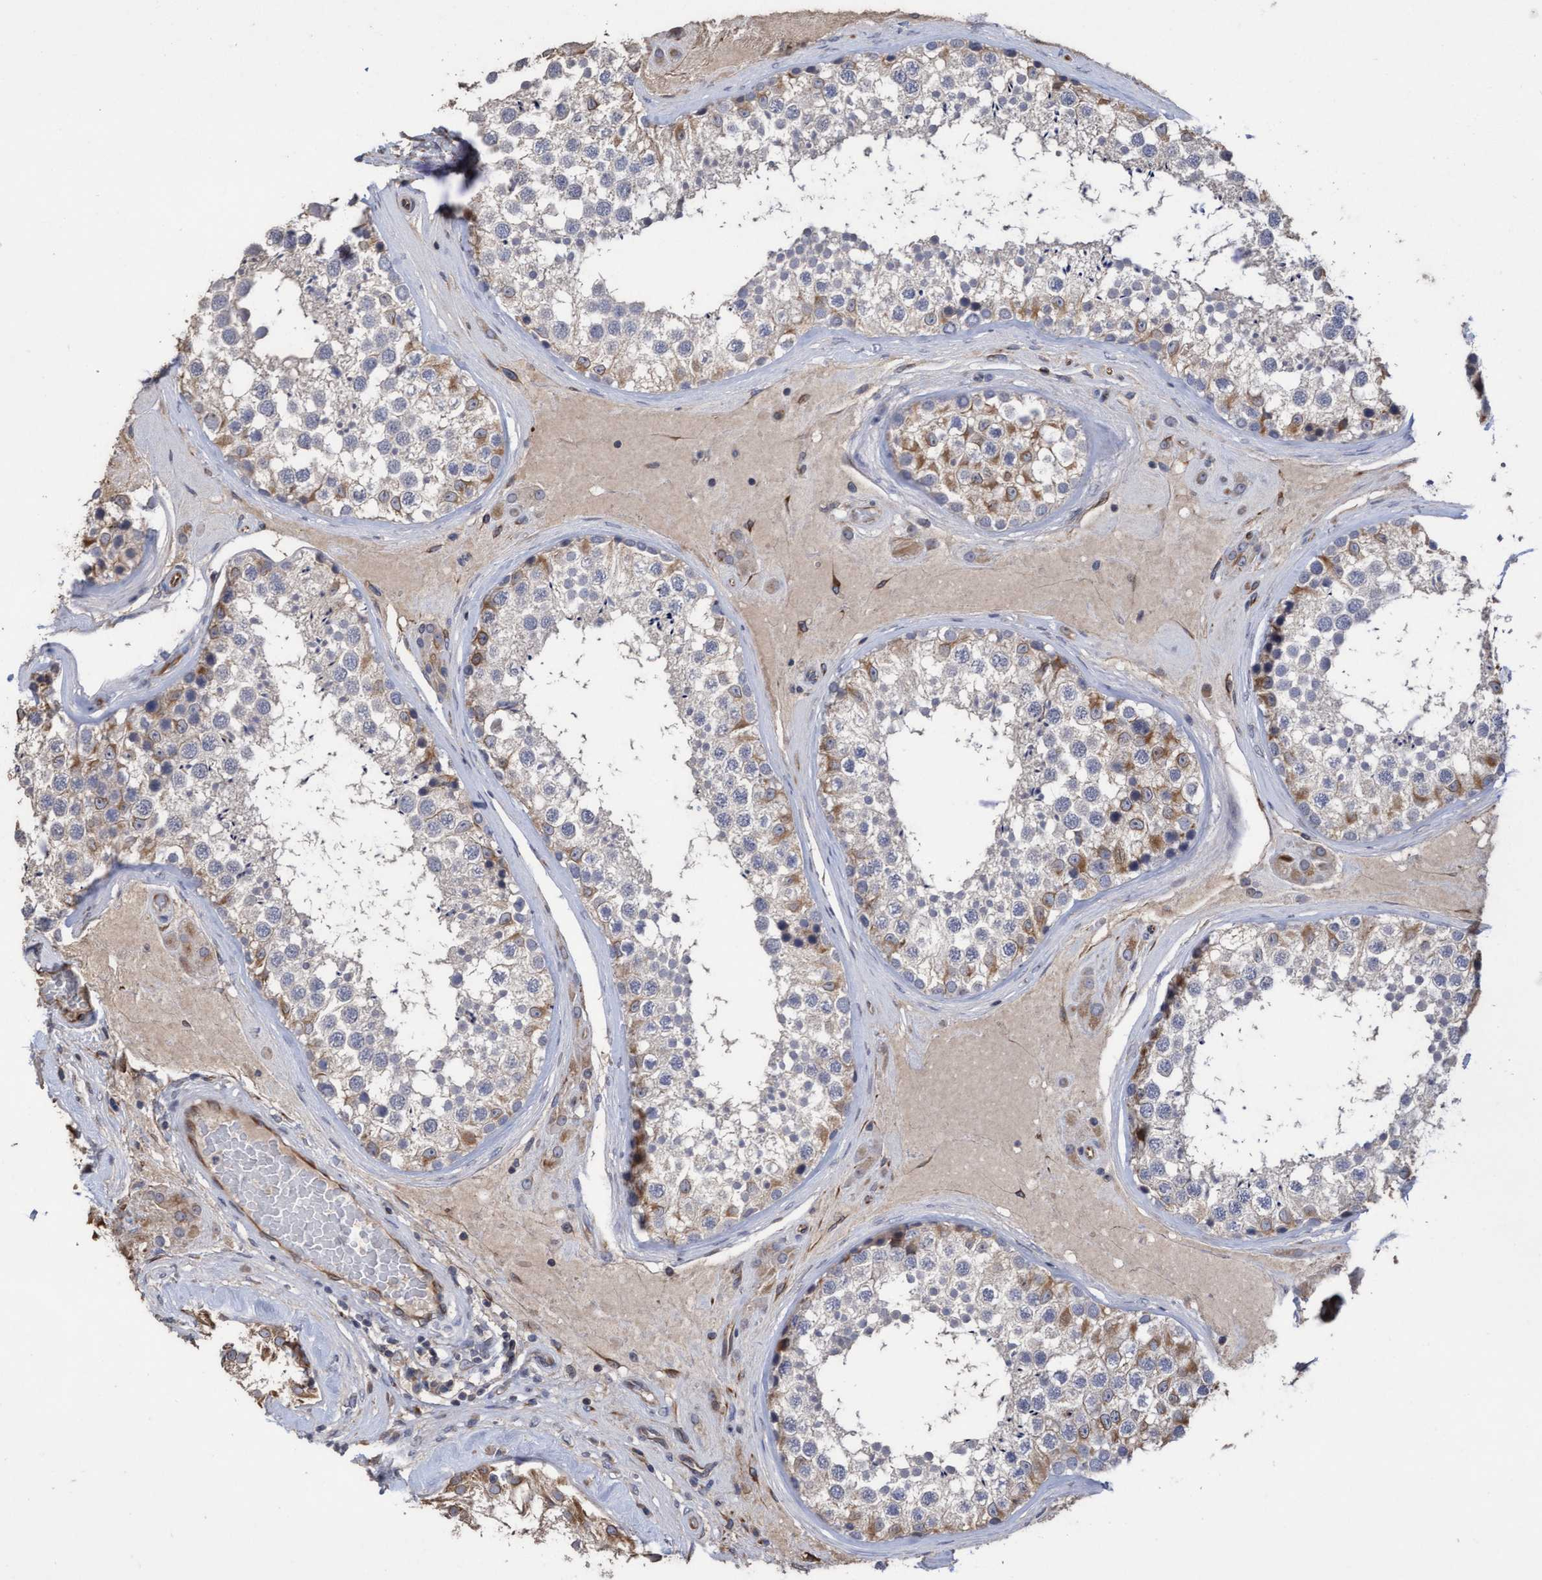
{"staining": {"intensity": "moderate", "quantity": "25%-75%", "location": "cytoplasmic/membranous"}, "tissue": "testis", "cell_type": "Cells in seminiferous ducts", "image_type": "normal", "snomed": [{"axis": "morphology", "description": "Normal tissue, NOS"}, {"axis": "topography", "description": "Testis"}], "caption": "High-magnification brightfield microscopy of benign testis stained with DAB (3,3'-diaminobenzidine) (brown) and counterstained with hematoxylin (blue). cells in seminiferous ducts exhibit moderate cytoplasmic/membranous expression is seen in approximately25%-75% of cells.", "gene": "KRT24", "patient": {"sex": "male", "age": 46}}